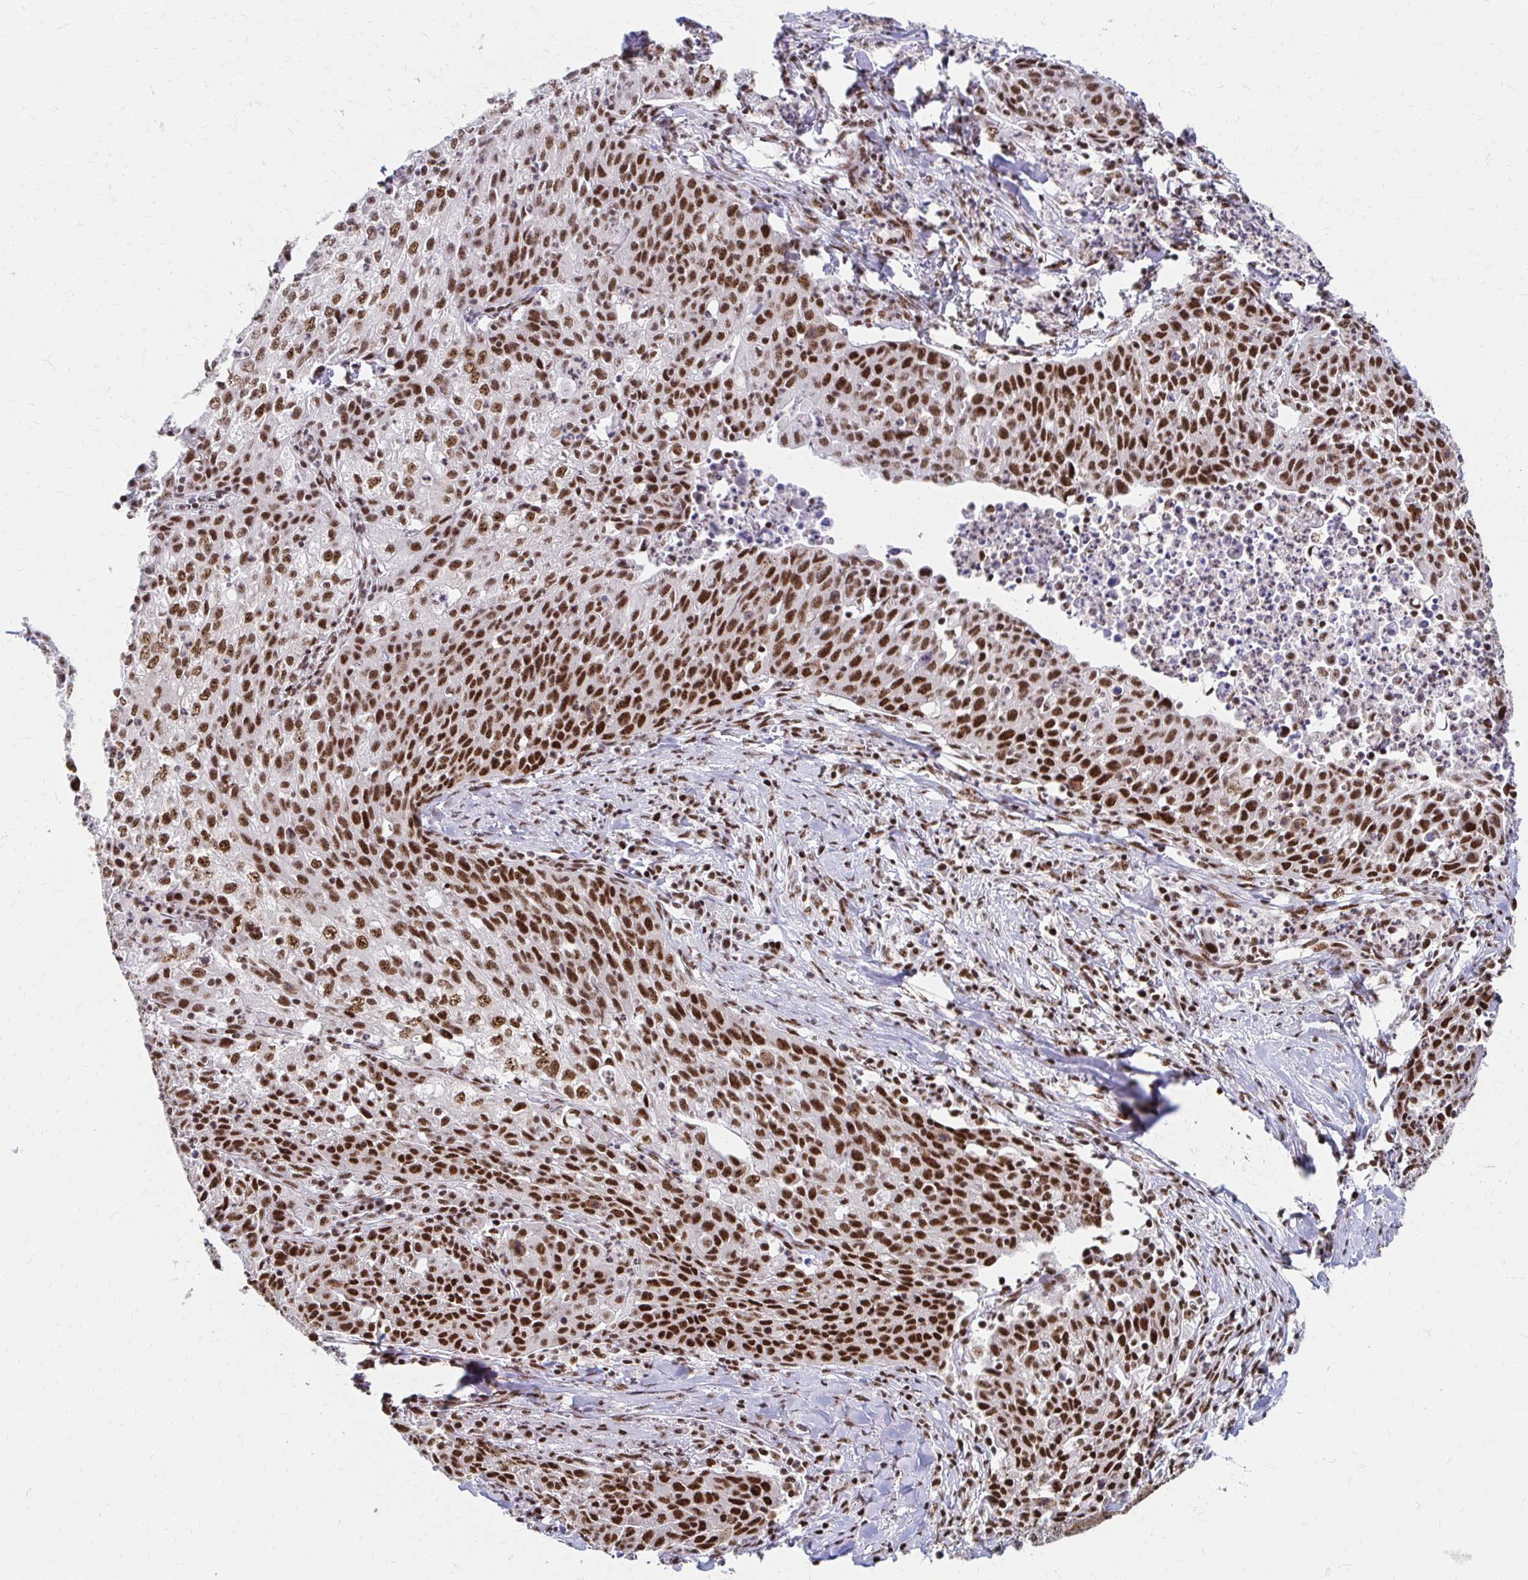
{"staining": {"intensity": "strong", "quantity": ">75%", "location": "nuclear"}, "tissue": "lung cancer", "cell_type": "Tumor cells", "image_type": "cancer", "snomed": [{"axis": "morphology", "description": "Squamous cell carcinoma, NOS"}, {"axis": "morphology", "description": "Squamous cell carcinoma, metastatic, NOS"}, {"axis": "topography", "description": "Bronchus"}, {"axis": "topography", "description": "Lung"}], "caption": "Immunohistochemistry staining of lung metastatic squamous cell carcinoma, which shows high levels of strong nuclear positivity in about >75% of tumor cells indicating strong nuclear protein expression. The staining was performed using DAB (brown) for protein detection and nuclei were counterstained in hematoxylin (blue).", "gene": "CNKSR3", "patient": {"sex": "male", "age": 62}}